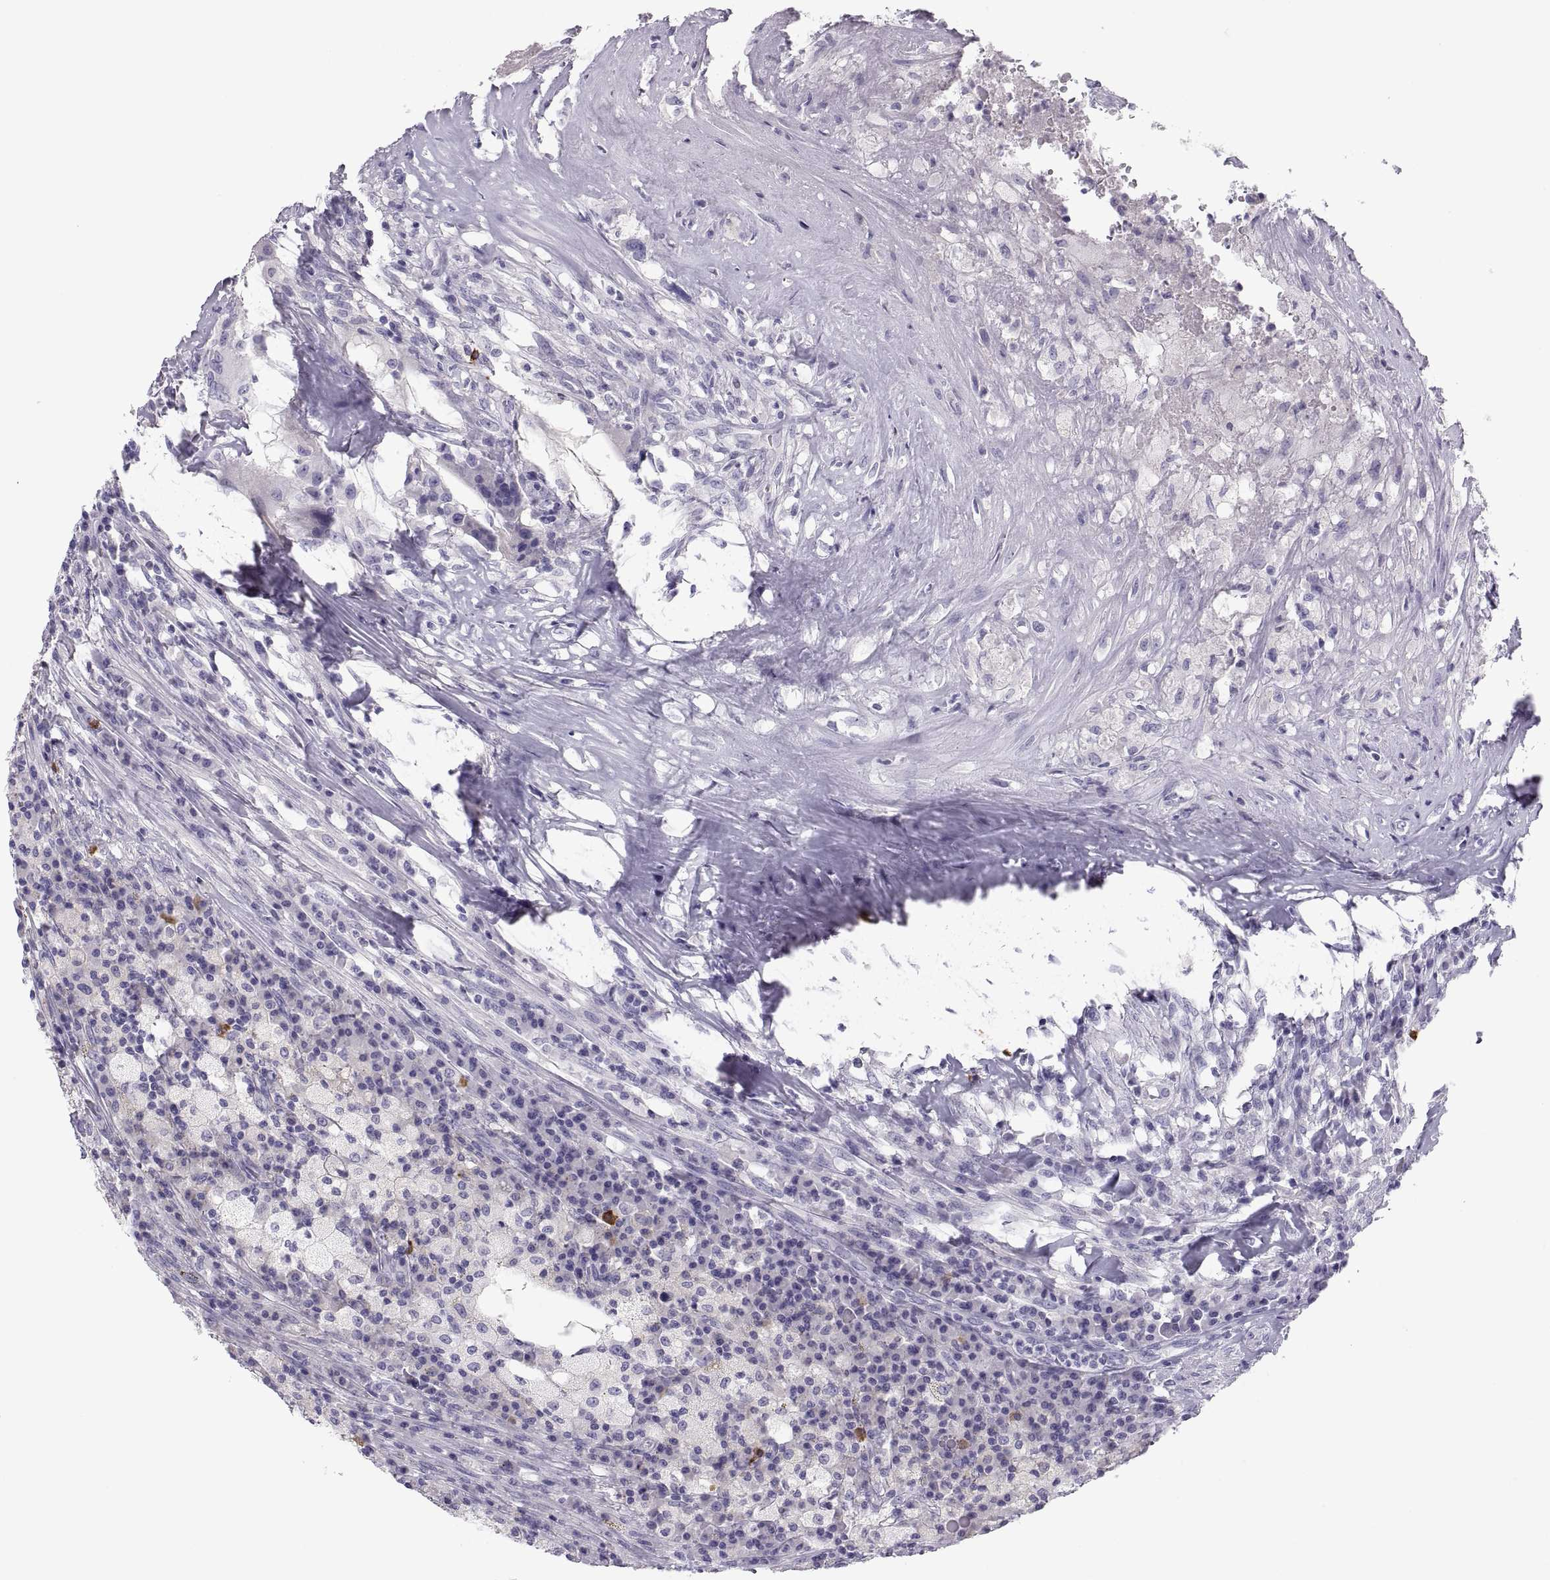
{"staining": {"intensity": "negative", "quantity": "none", "location": "none"}, "tissue": "testis cancer", "cell_type": "Tumor cells", "image_type": "cancer", "snomed": [{"axis": "morphology", "description": "Necrosis, NOS"}, {"axis": "morphology", "description": "Carcinoma, Embryonal, NOS"}, {"axis": "topography", "description": "Testis"}], "caption": "Tumor cells show no significant protein staining in testis cancer.", "gene": "MAGEB2", "patient": {"sex": "male", "age": 19}}